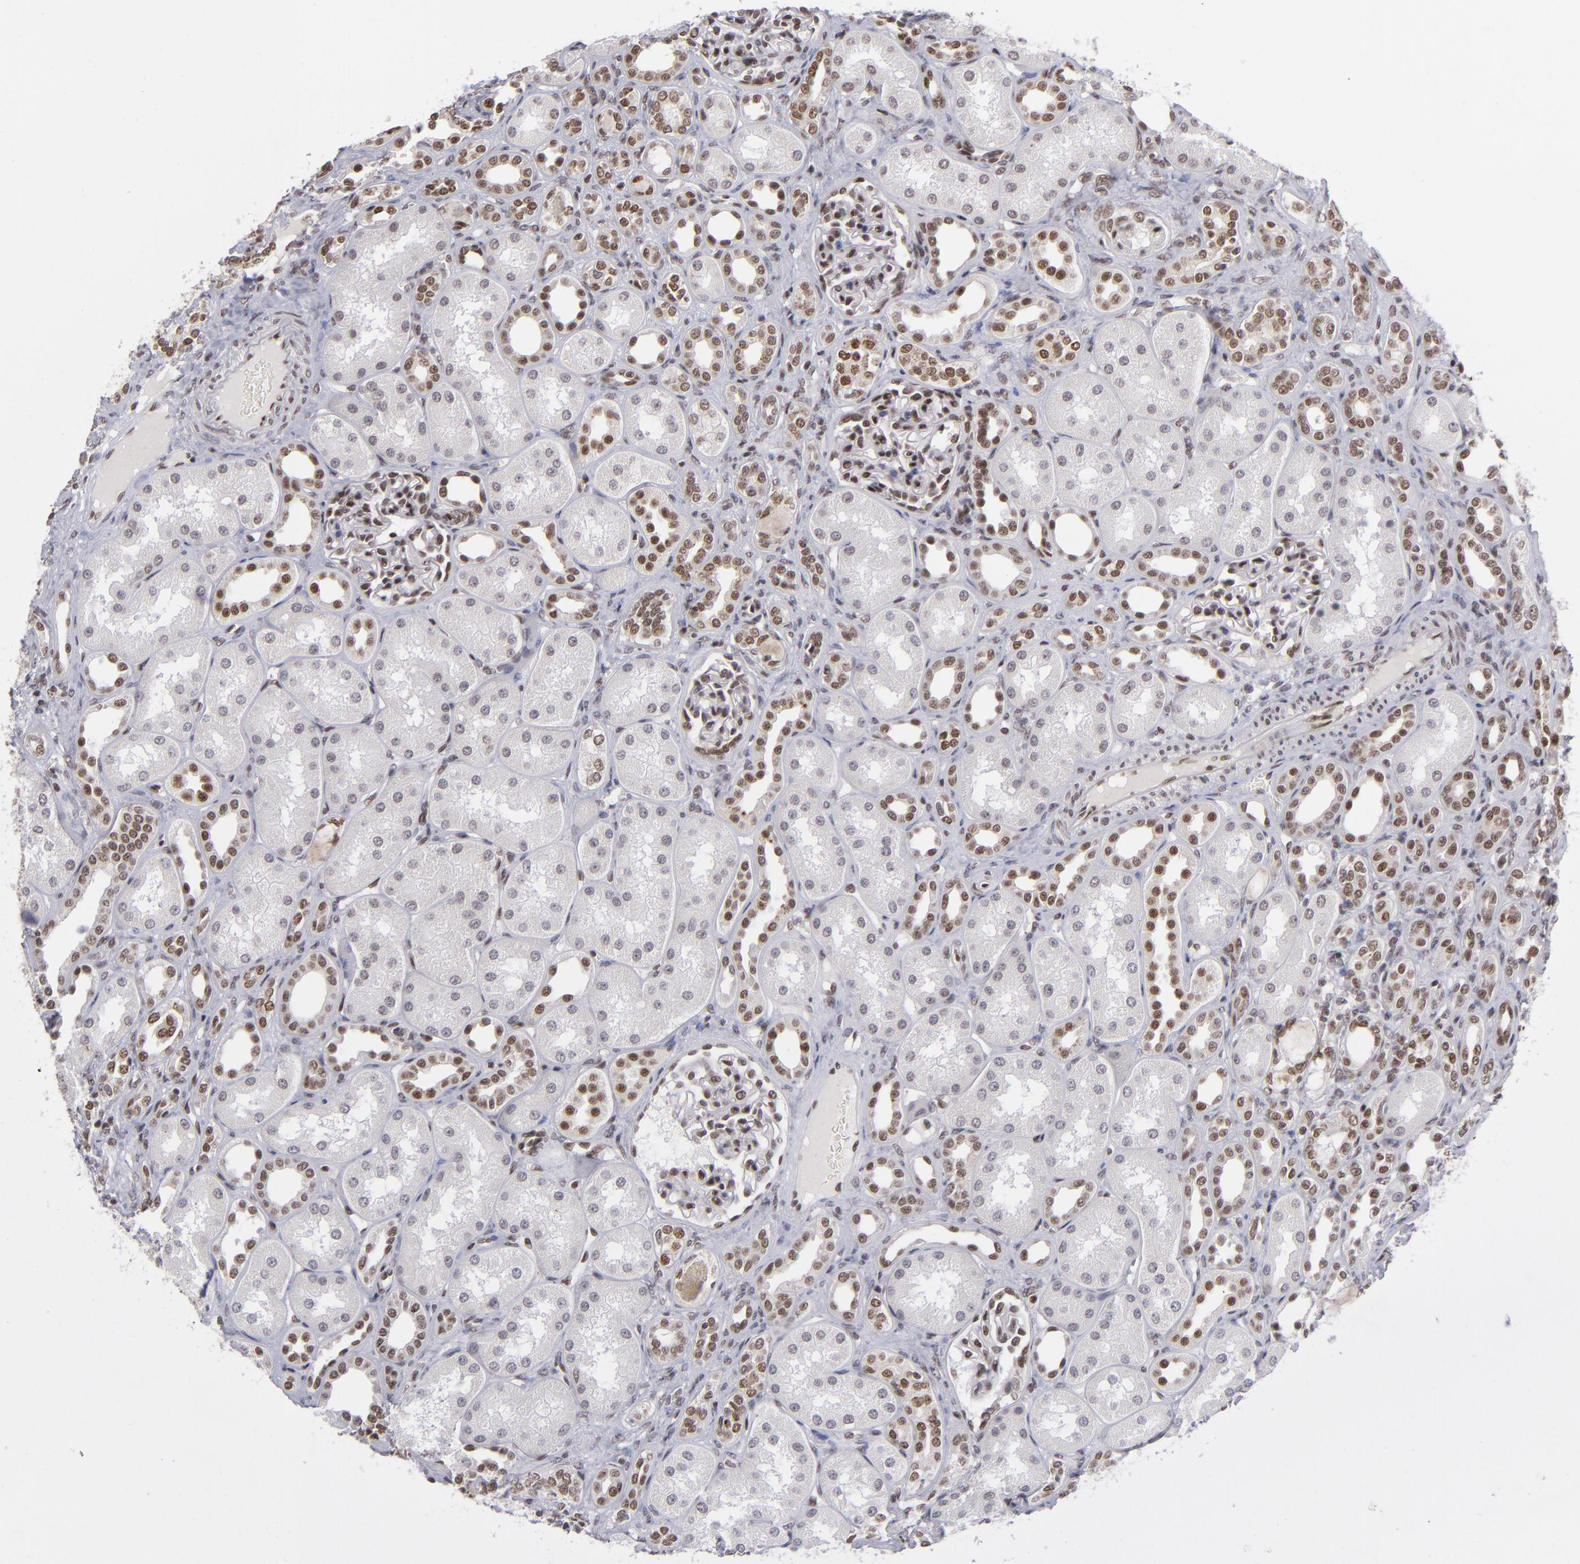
{"staining": {"intensity": "moderate", "quantity": "25%-75%", "location": "nuclear"}, "tissue": "kidney", "cell_type": "Cells in glomeruli", "image_type": "normal", "snomed": [{"axis": "morphology", "description": "Normal tissue, NOS"}, {"axis": "topography", "description": "Kidney"}], "caption": "An image of human kidney stained for a protein reveals moderate nuclear brown staining in cells in glomeruli.", "gene": "MLLT3", "patient": {"sex": "male", "age": 7}}